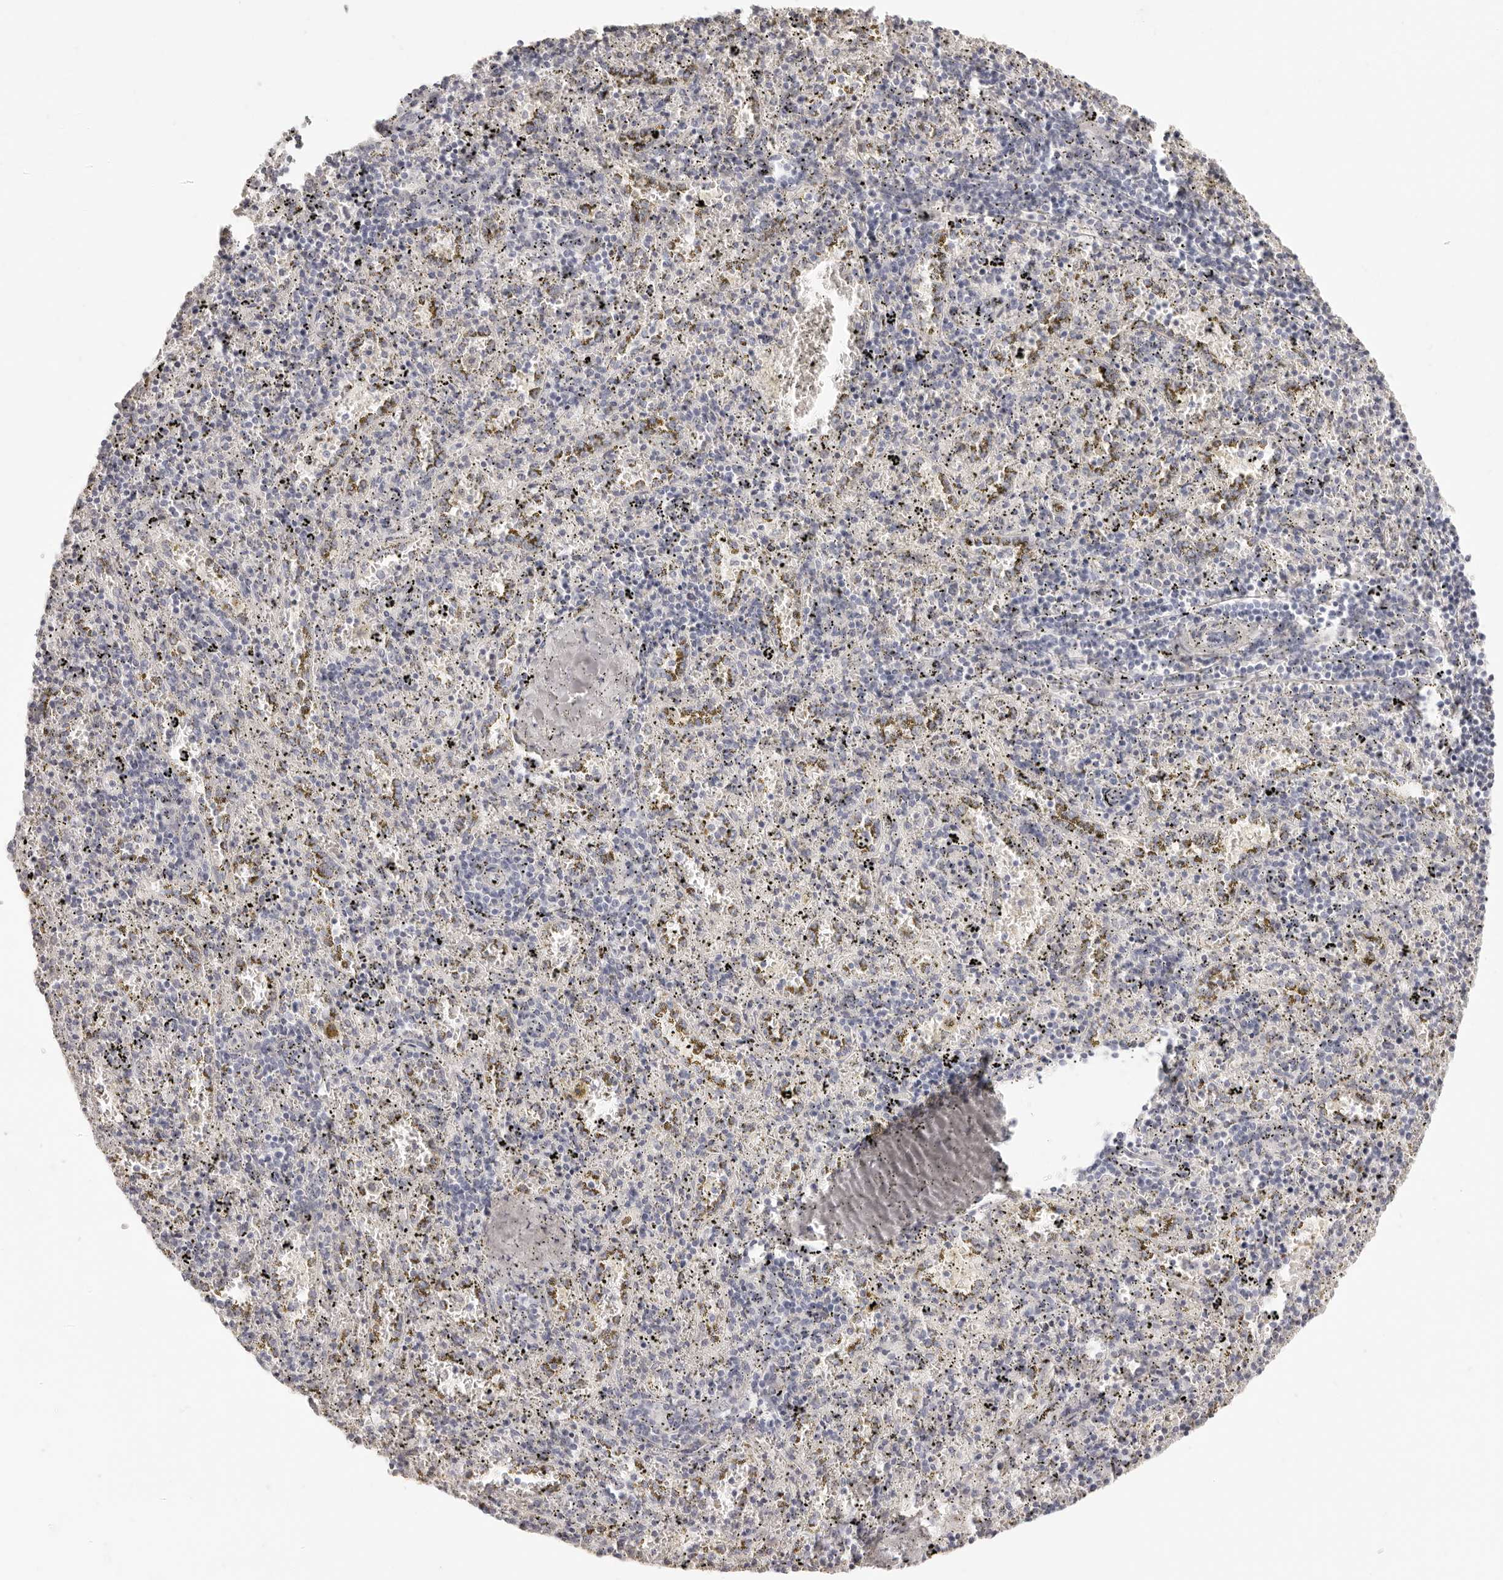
{"staining": {"intensity": "negative", "quantity": "none", "location": "none"}, "tissue": "spleen", "cell_type": "Cells in red pulp", "image_type": "normal", "snomed": [{"axis": "morphology", "description": "Normal tissue, NOS"}, {"axis": "topography", "description": "Spleen"}], "caption": "Unremarkable spleen was stained to show a protein in brown. There is no significant staining in cells in red pulp. (DAB (3,3'-diaminobenzidine) immunohistochemistry with hematoxylin counter stain).", "gene": "FABP1", "patient": {"sex": "male", "age": 11}}